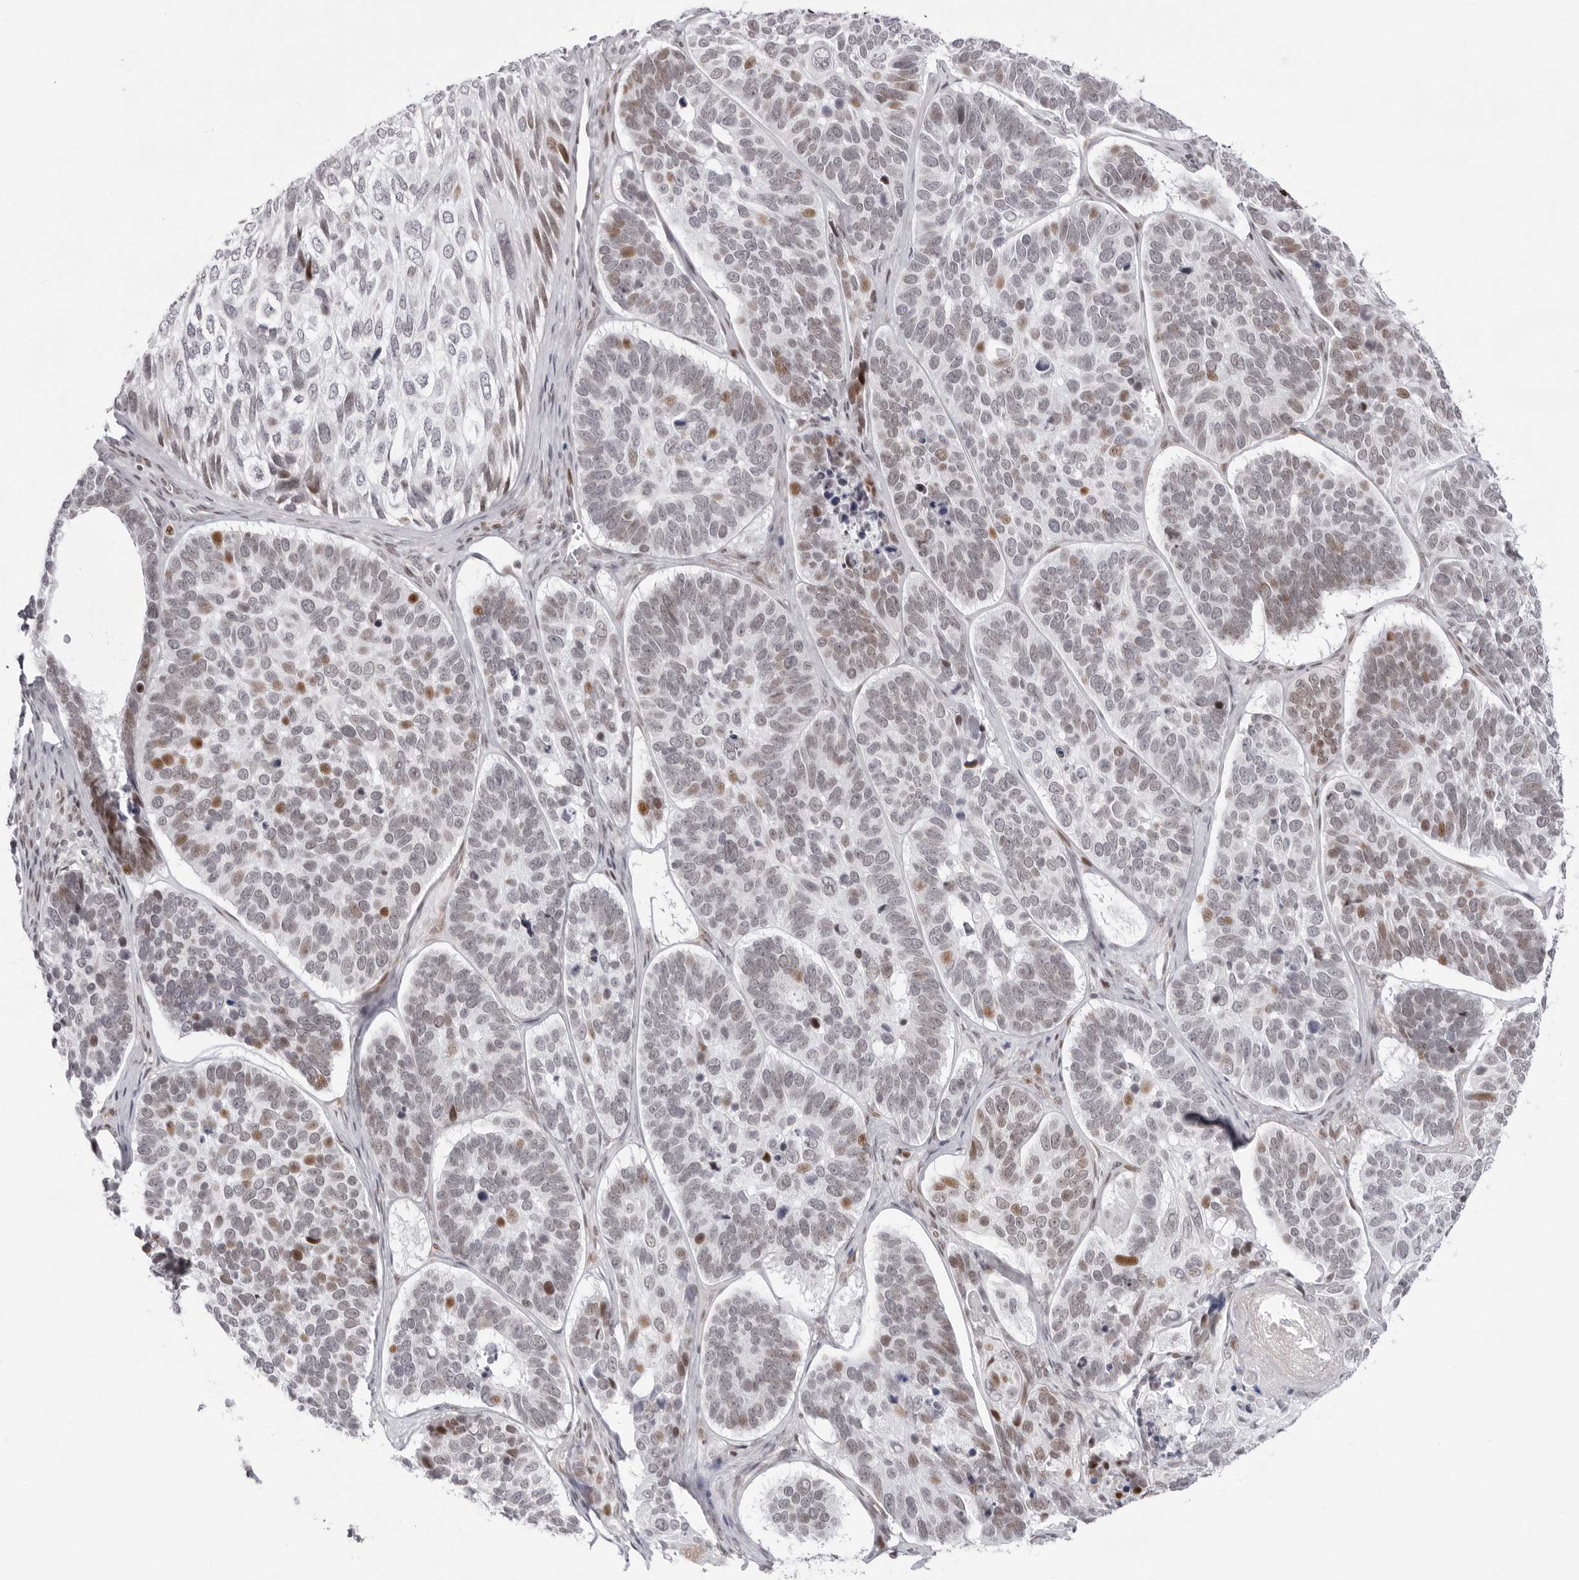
{"staining": {"intensity": "moderate", "quantity": "25%-75%", "location": "nuclear"}, "tissue": "skin cancer", "cell_type": "Tumor cells", "image_type": "cancer", "snomed": [{"axis": "morphology", "description": "Basal cell carcinoma"}, {"axis": "topography", "description": "Skin"}], "caption": "Brown immunohistochemical staining in skin cancer demonstrates moderate nuclear expression in about 25%-75% of tumor cells. (Stains: DAB in brown, nuclei in blue, Microscopy: brightfield microscopy at high magnification).", "gene": "NTPCR", "patient": {"sex": "male", "age": 62}}